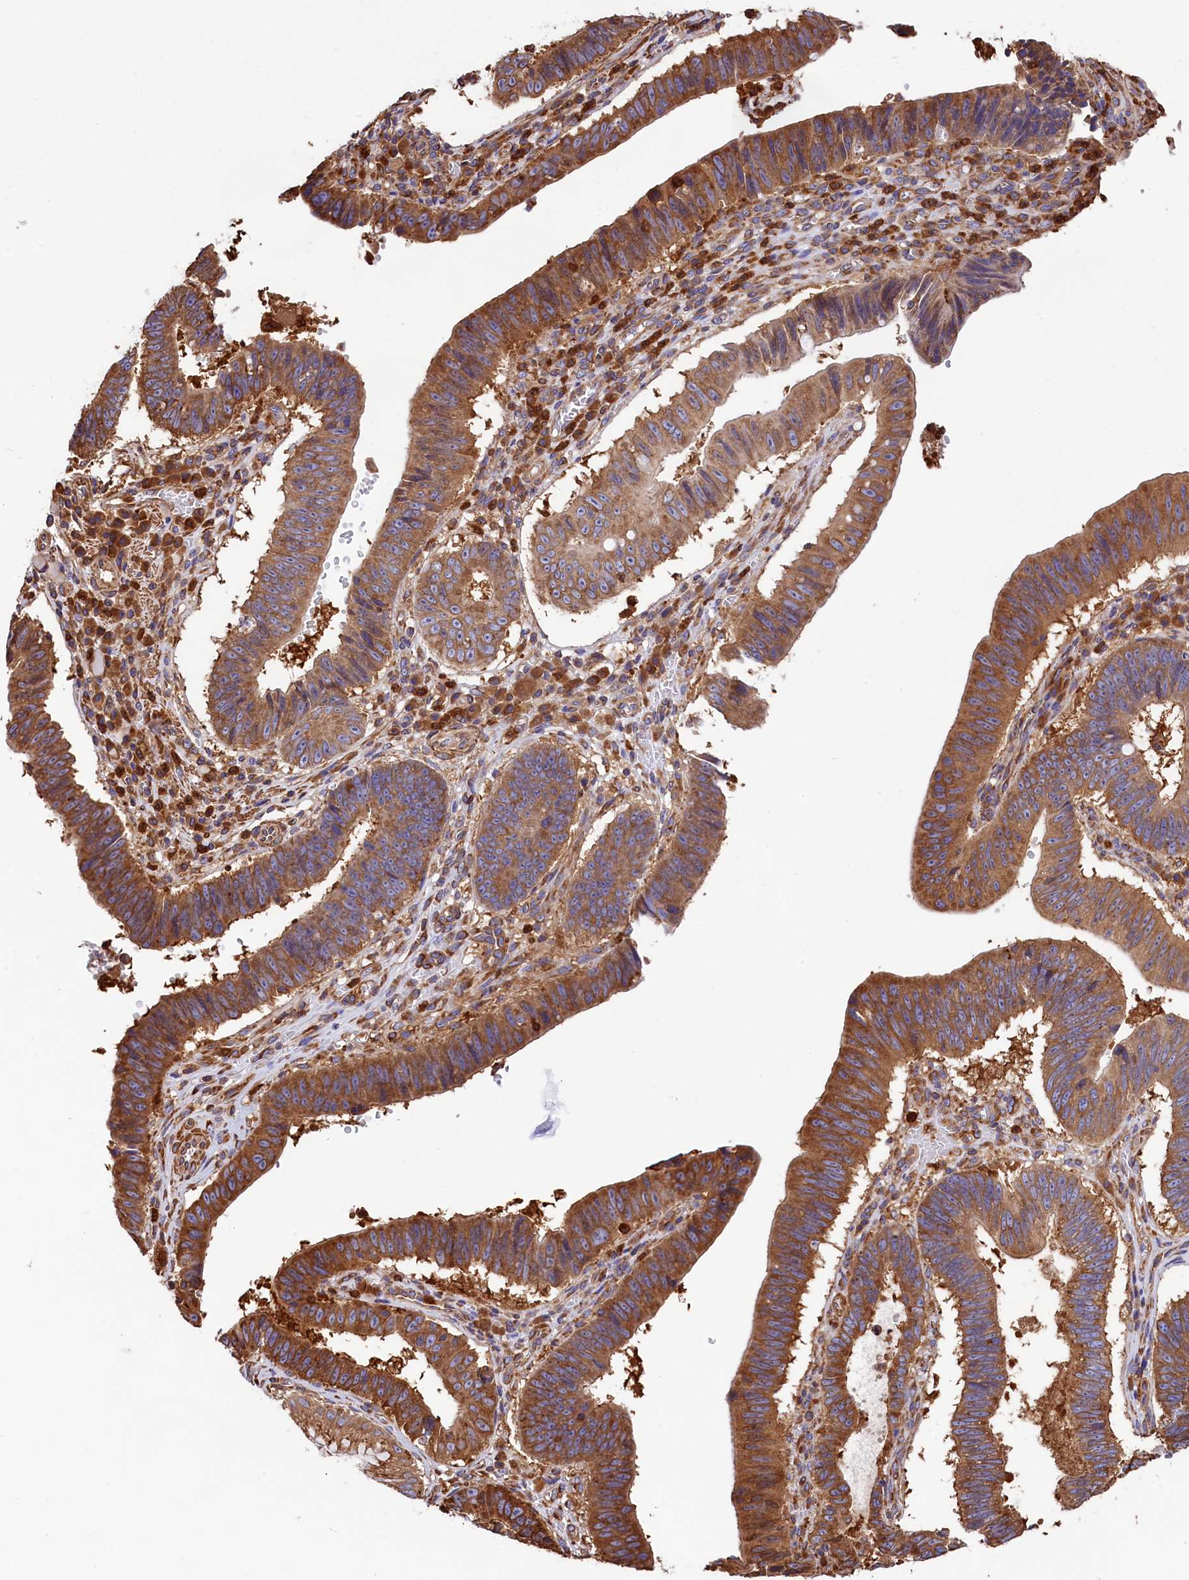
{"staining": {"intensity": "strong", "quantity": ">75%", "location": "cytoplasmic/membranous"}, "tissue": "stomach cancer", "cell_type": "Tumor cells", "image_type": "cancer", "snomed": [{"axis": "morphology", "description": "Adenocarcinoma, NOS"}, {"axis": "topography", "description": "Stomach"}], "caption": "This is a histology image of immunohistochemistry (IHC) staining of stomach cancer (adenocarcinoma), which shows strong positivity in the cytoplasmic/membranous of tumor cells.", "gene": "GYS1", "patient": {"sex": "male", "age": 59}}